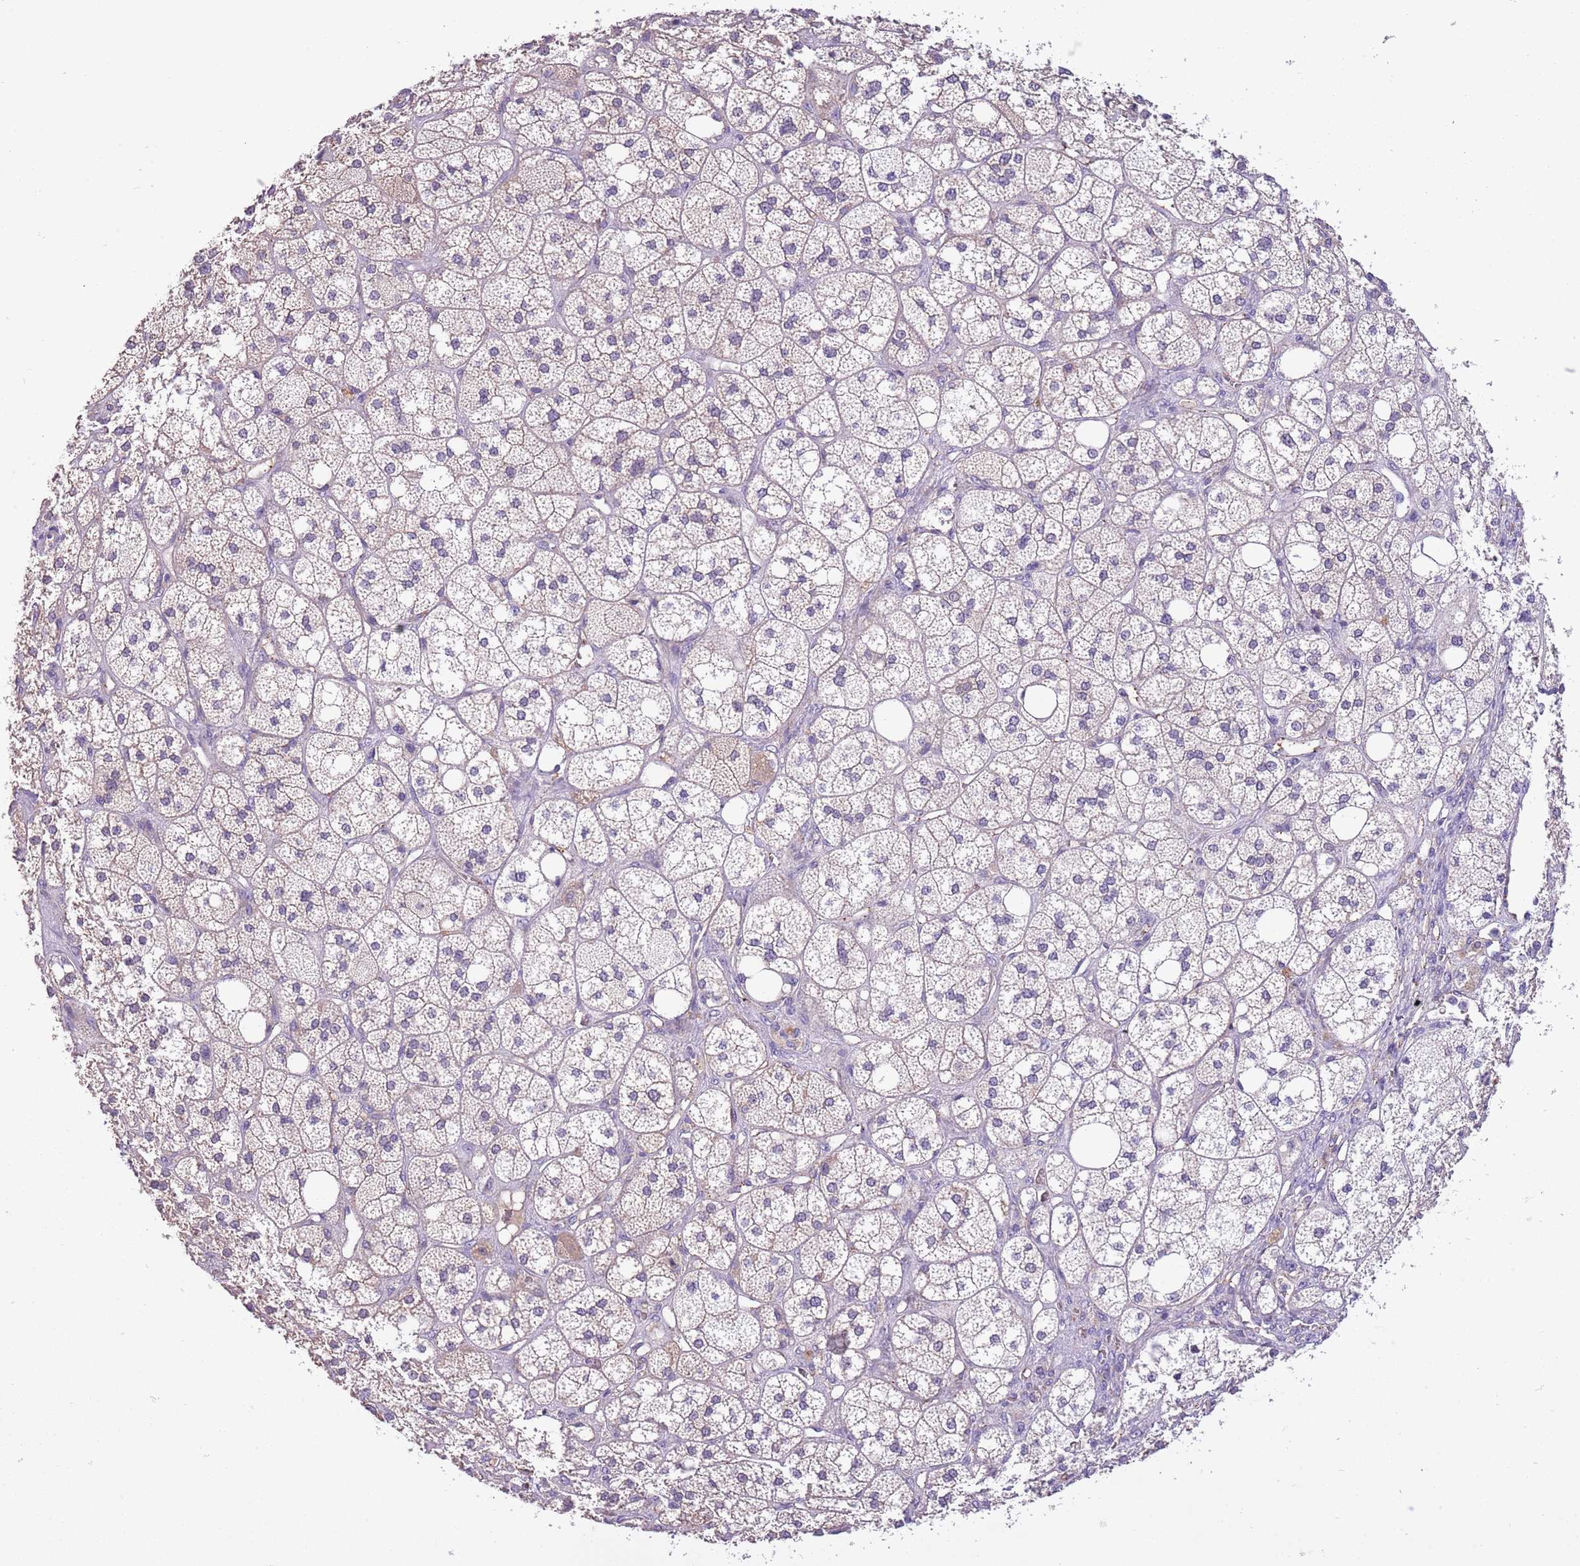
{"staining": {"intensity": "weak", "quantity": "<25%", "location": "cytoplasmic/membranous"}, "tissue": "adrenal gland", "cell_type": "Glandular cells", "image_type": "normal", "snomed": [{"axis": "morphology", "description": "Normal tissue, NOS"}, {"axis": "topography", "description": "Adrenal gland"}], "caption": "Immunohistochemistry (IHC) photomicrograph of normal adrenal gland: adrenal gland stained with DAB reveals no significant protein expression in glandular cells. The staining is performed using DAB brown chromogen with nuclei counter-stained in using hematoxylin.", "gene": "HES3", "patient": {"sex": "male", "age": 61}}